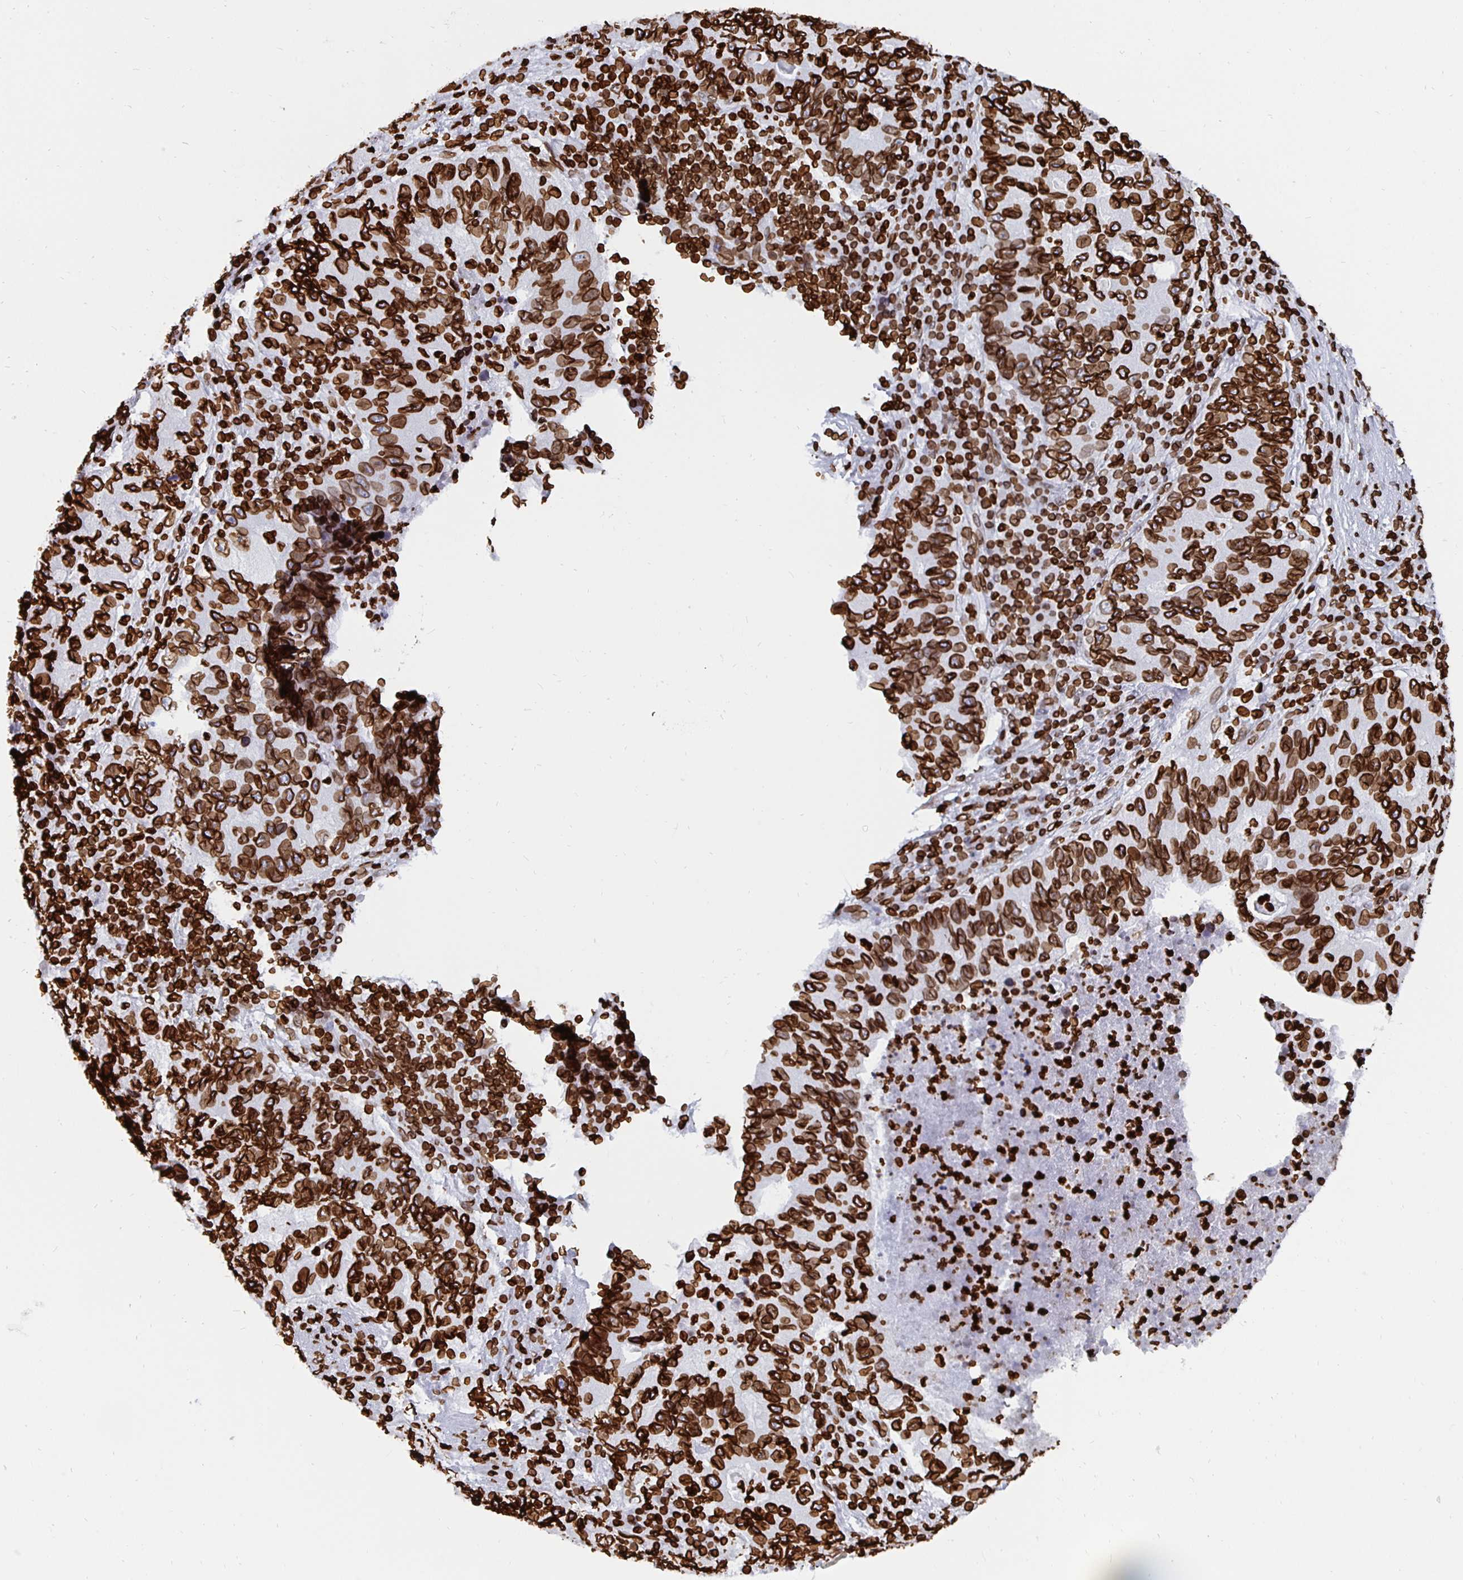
{"staining": {"intensity": "strong", "quantity": ">75%", "location": "cytoplasmic/membranous,nuclear"}, "tissue": "lung cancer", "cell_type": "Tumor cells", "image_type": "cancer", "snomed": [{"axis": "morphology", "description": "Adenocarcinoma, NOS"}, {"axis": "morphology", "description": "Adenocarcinoma, metastatic, NOS"}, {"axis": "topography", "description": "Lymph node"}, {"axis": "topography", "description": "Lung"}], "caption": "About >75% of tumor cells in lung metastatic adenocarcinoma display strong cytoplasmic/membranous and nuclear protein staining as visualized by brown immunohistochemical staining.", "gene": "LMNB1", "patient": {"sex": "female", "age": 54}}